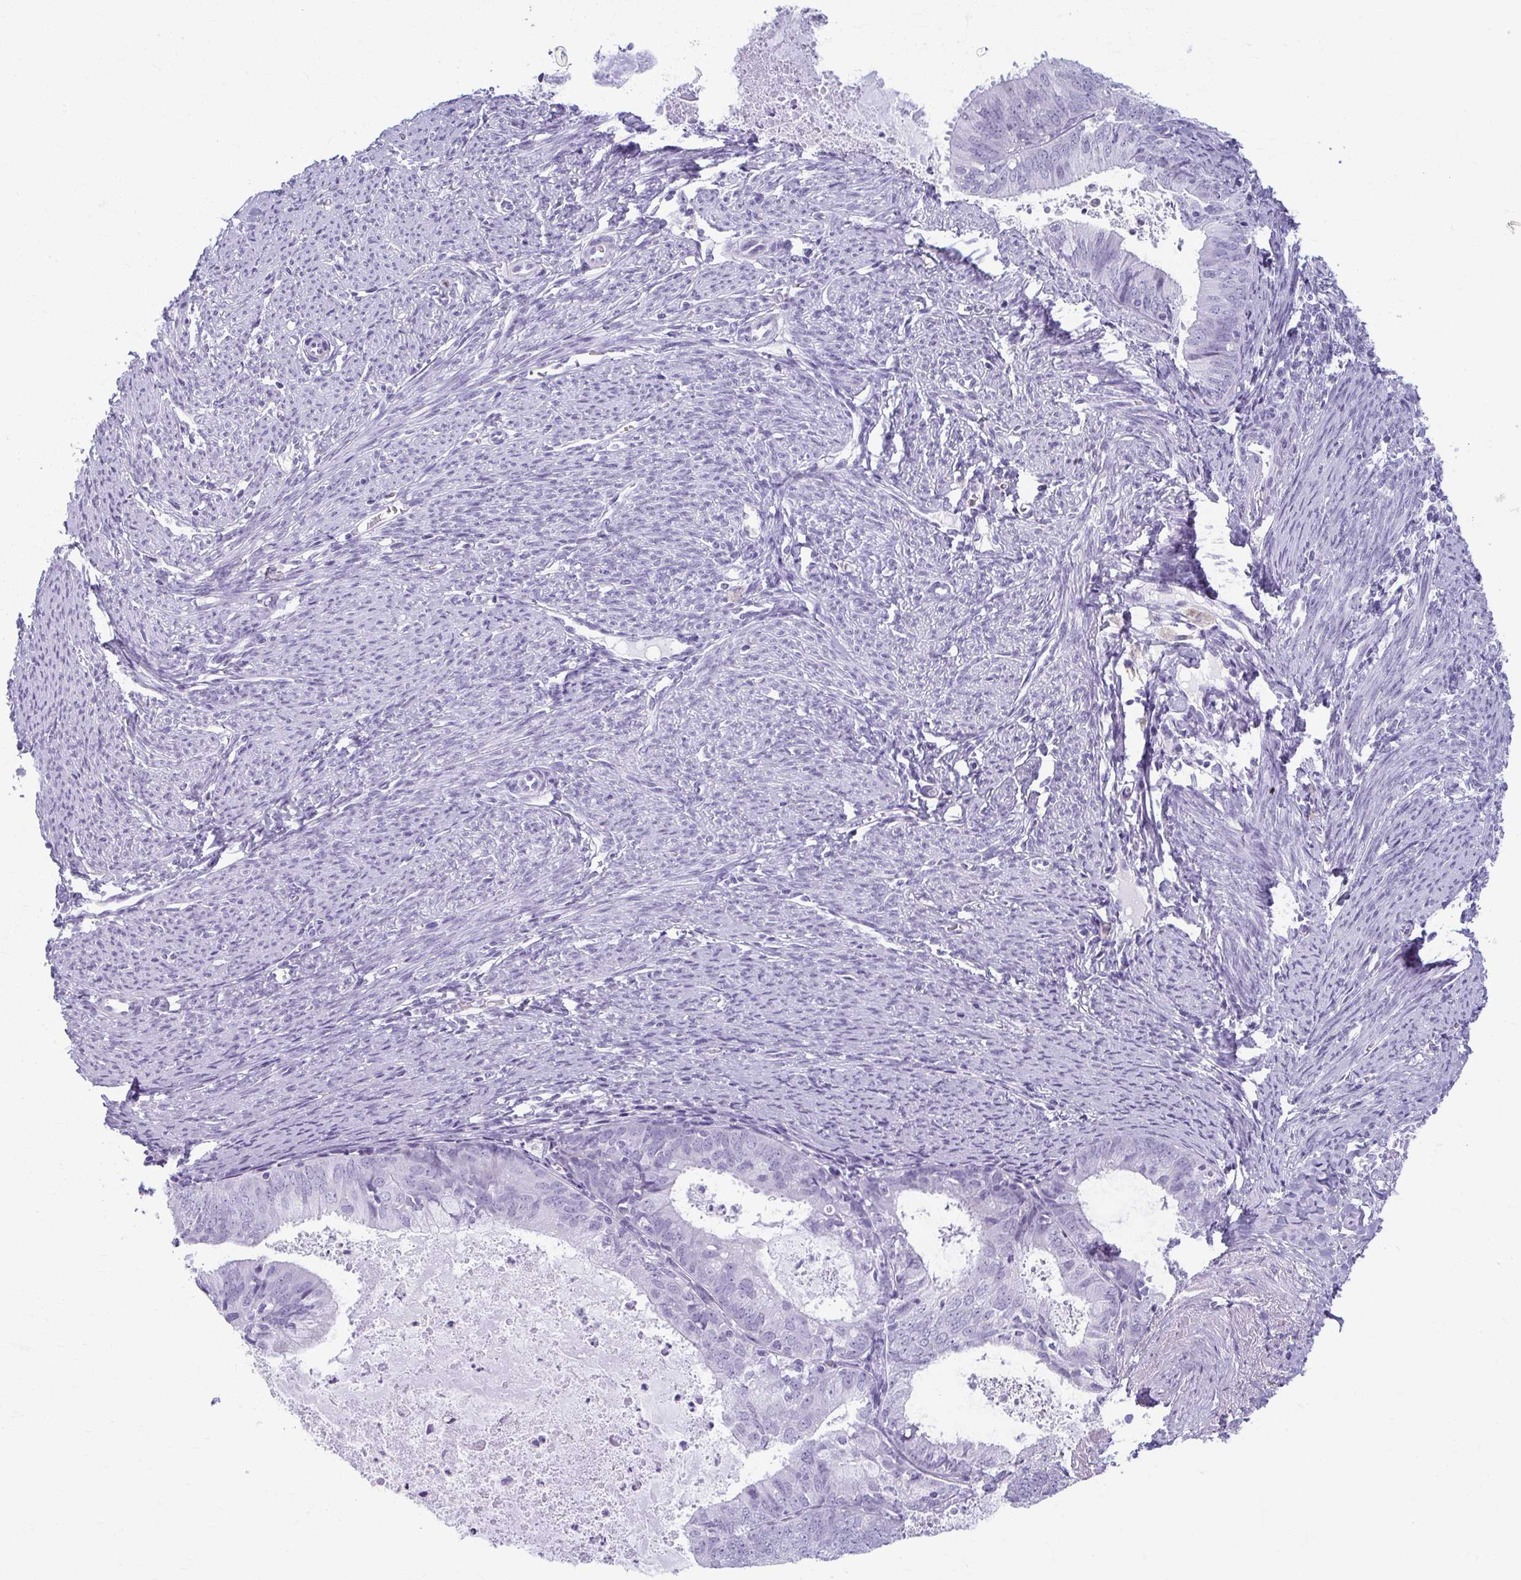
{"staining": {"intensity": "negative", "quantity": "none", "location": "none"}, "tissue": "endometrial cancer", "cell_type": "Tumor cells", "image_type": "cancer", "snomed": [{"axis": "morphology", "description": "Adenocarcinoma, NOS"}, {"axis": "topography", "description": "Endometrium"}], "caption": "Immunohistochemistry histopathology image of endometrial cancer (adenocarcinoma) stained for a protein (brown), which shows no expression in tumor cells.", "gene": "MOBP", "patient": {"sex": "female", "age": 57}}